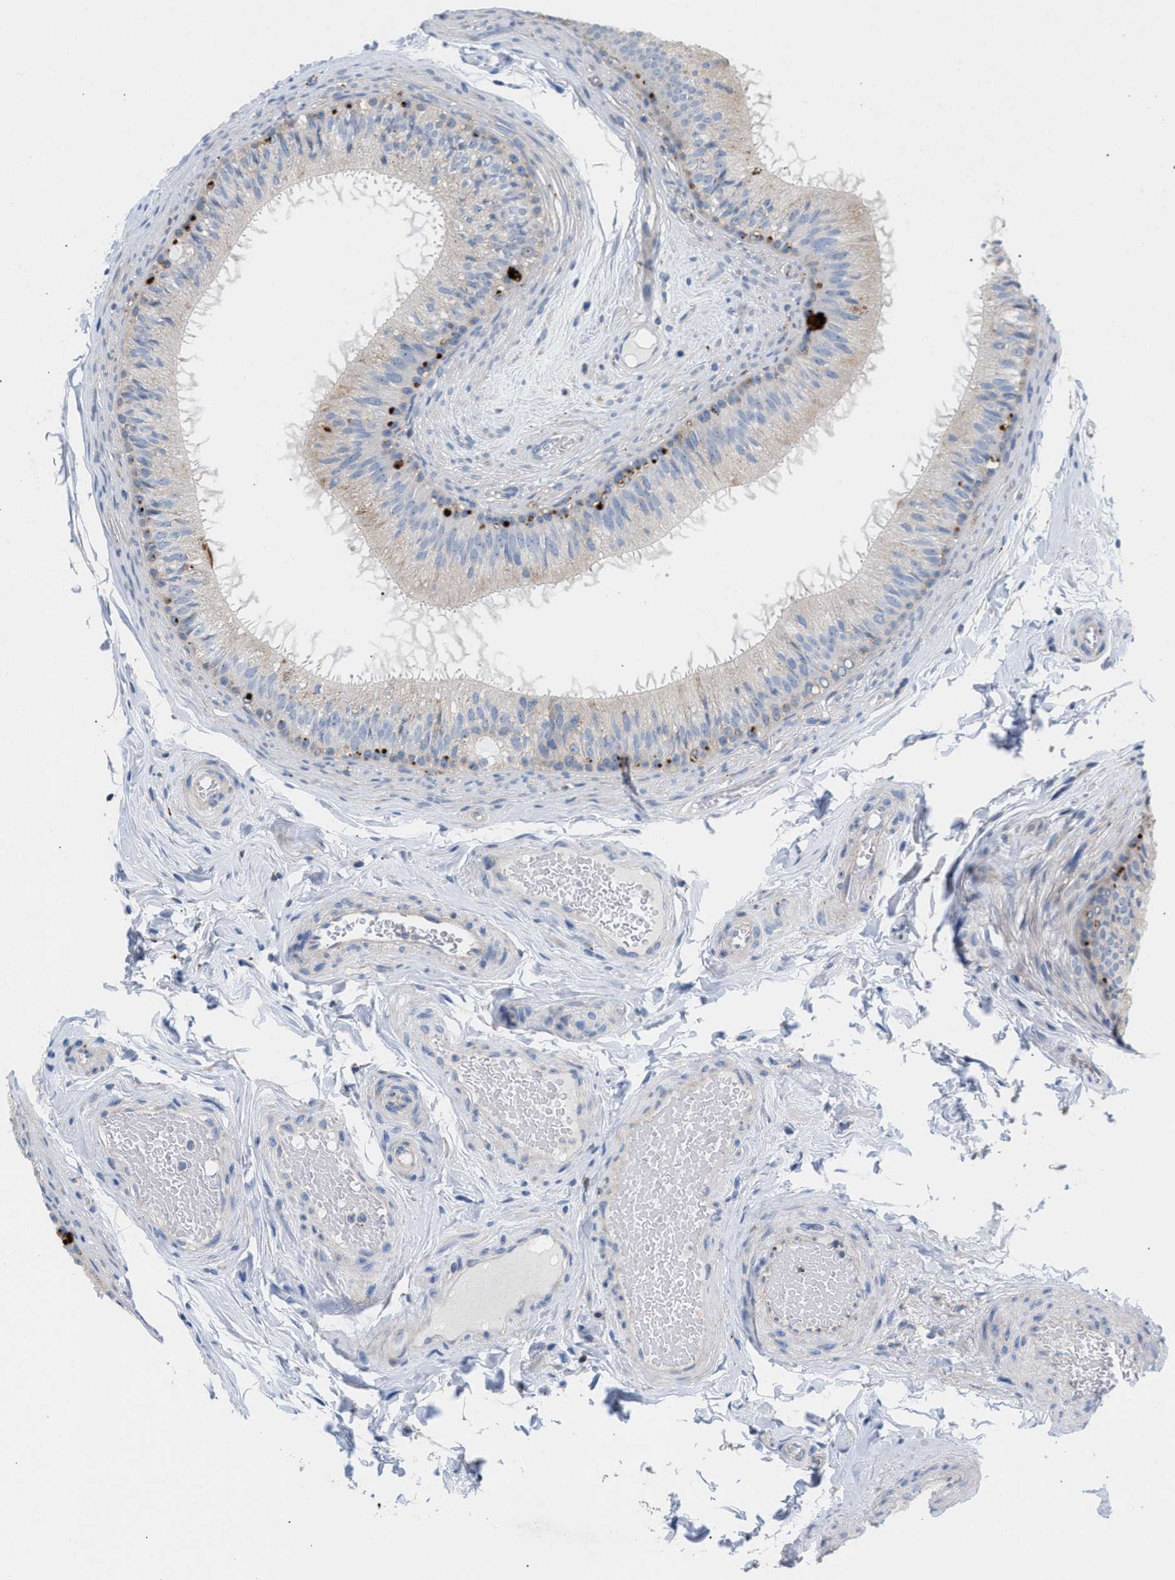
{"staining": {"intensity": "moderate", "quantity": "<25%", "location": "cytoplasmic/membranous"}, "tissue": "epididymis", "cell_type": "Glandular cells", "image_type": "normal", "snomed": [{"axis": "morphology", "description": "Normal tissue, NOS"}, {"axis": "topography", "description": "Testis"}, {"axis": "topography", "description": "Epididymis"}], "caption": "Unremarkable epididymis displays moderate cytoplasmic/membranous positivity in about <25% of glandular cells.", "gene": "MBTD1", "patient": {"sex": "male", "age": 36}}